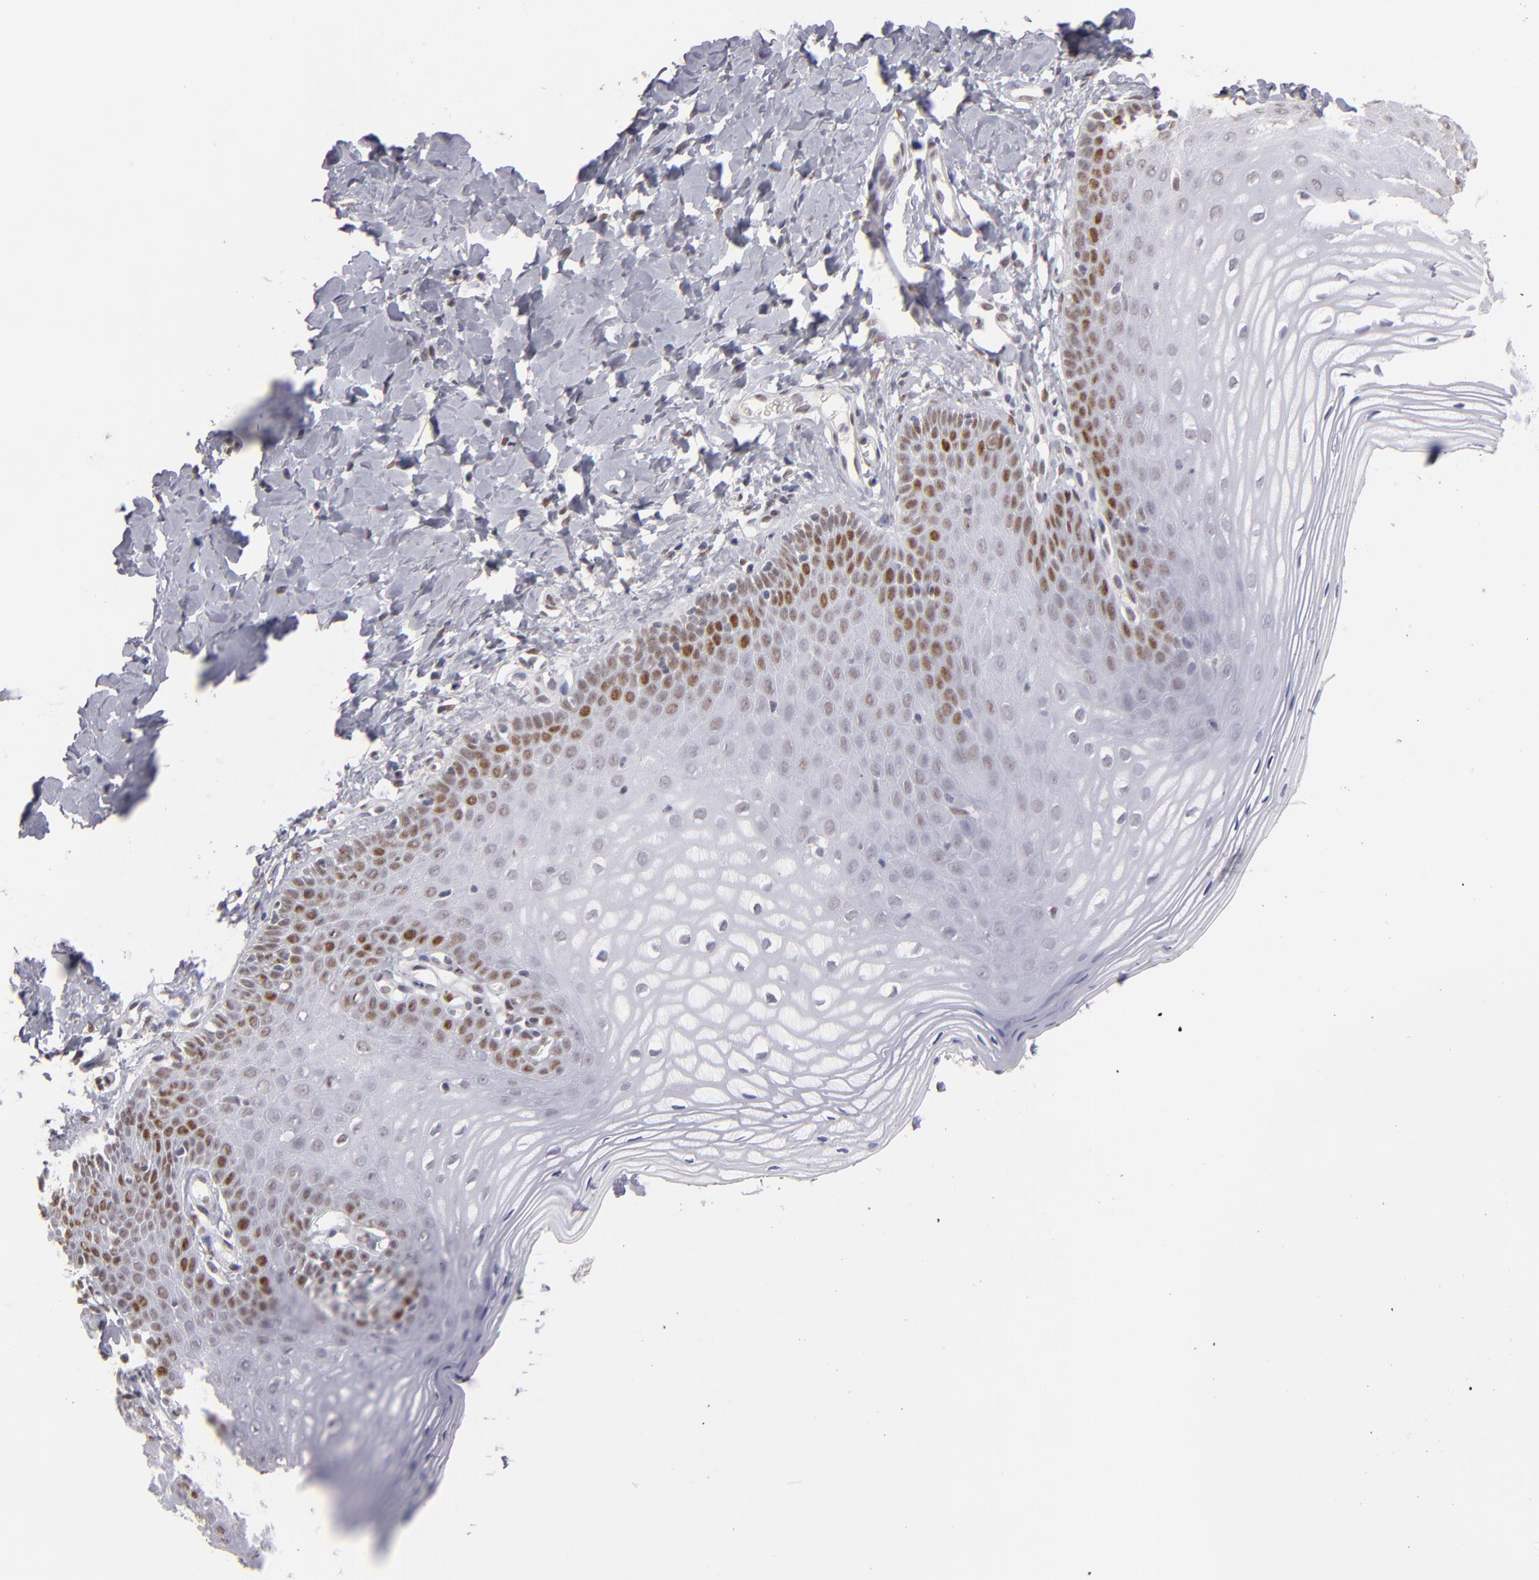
{"staining": {"intensity": "moderate", "quantity": "<25%", "location": "nuclear"}, "tissue": "vagina", "cell_type": "Squamous epithelial cells", "image_type": "normal", "snomed": [{"axis": "morphology", "description": "Normal tissue, NOS"}, {"axis": "topography", "description": "Vagina"}], "caption": "This image displays immunohistochemistry staining of unremarkable human vagina, with low moderate nuclear staining in approximately <25% of squamous epithelial cells.", "gene": "TFAP4", "patient": {"sex": "female", "age": 55}}